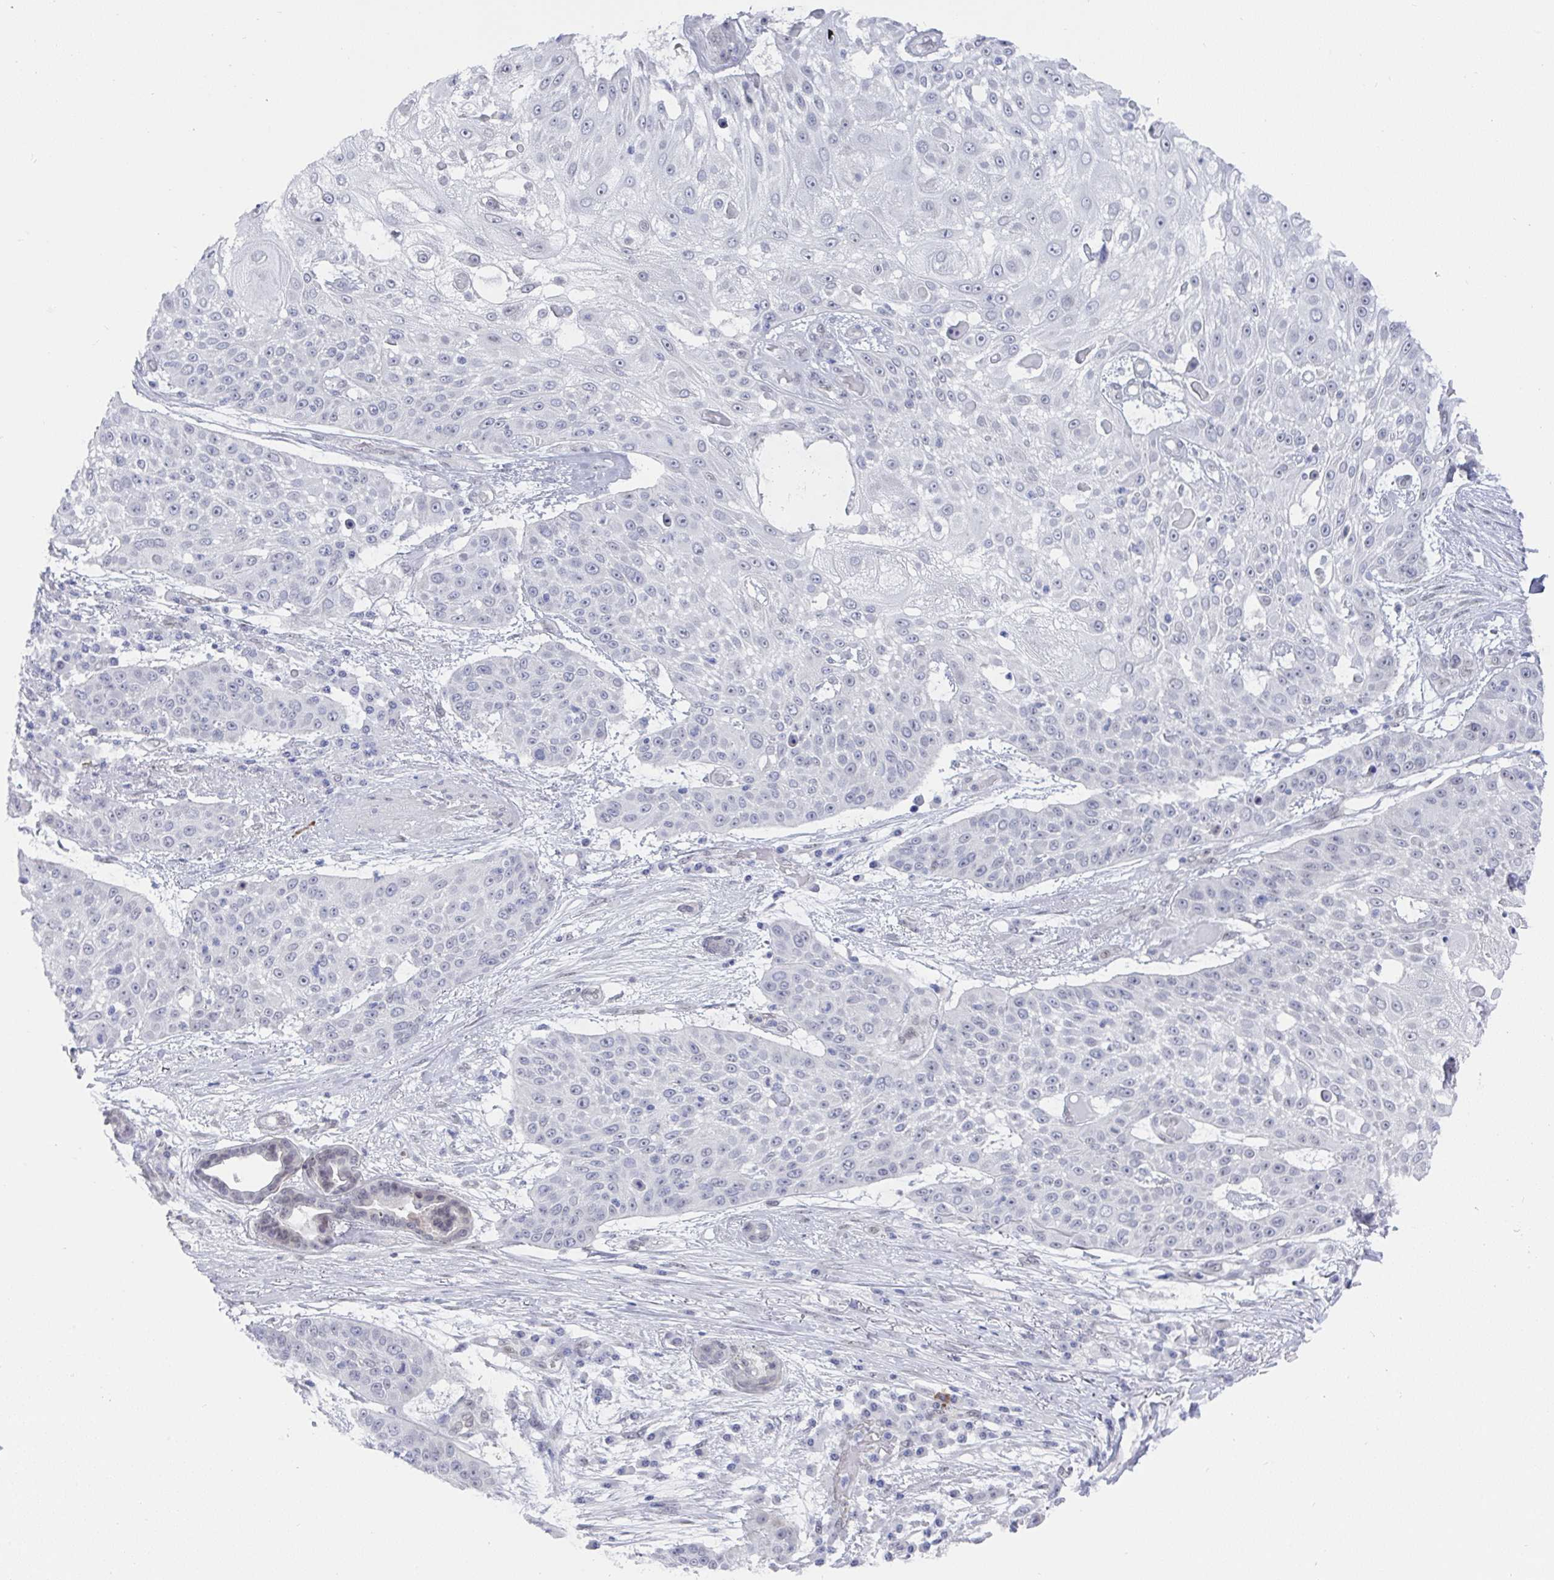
{"staining": {"intensity": "weak", "quantity": "<25%", "location": "nuclear"}, "tissue": "skin cancer", "cell_type": "Tumor cells", "image_type": "cancer", "snomed": [{"axis": "morphology", "description": "Squamous cell carcinoma, NOS"}, {"axis": "topography", "description": "Skin"}], "caption": "Immunohistochemistry photomicrograph of neoplastic tissue: skin cancer stained with DAB reveals no significant protein positivity in tumor cells.", "gene": "MFSD4A", "patient": {"sex": "female", "age": 86}}